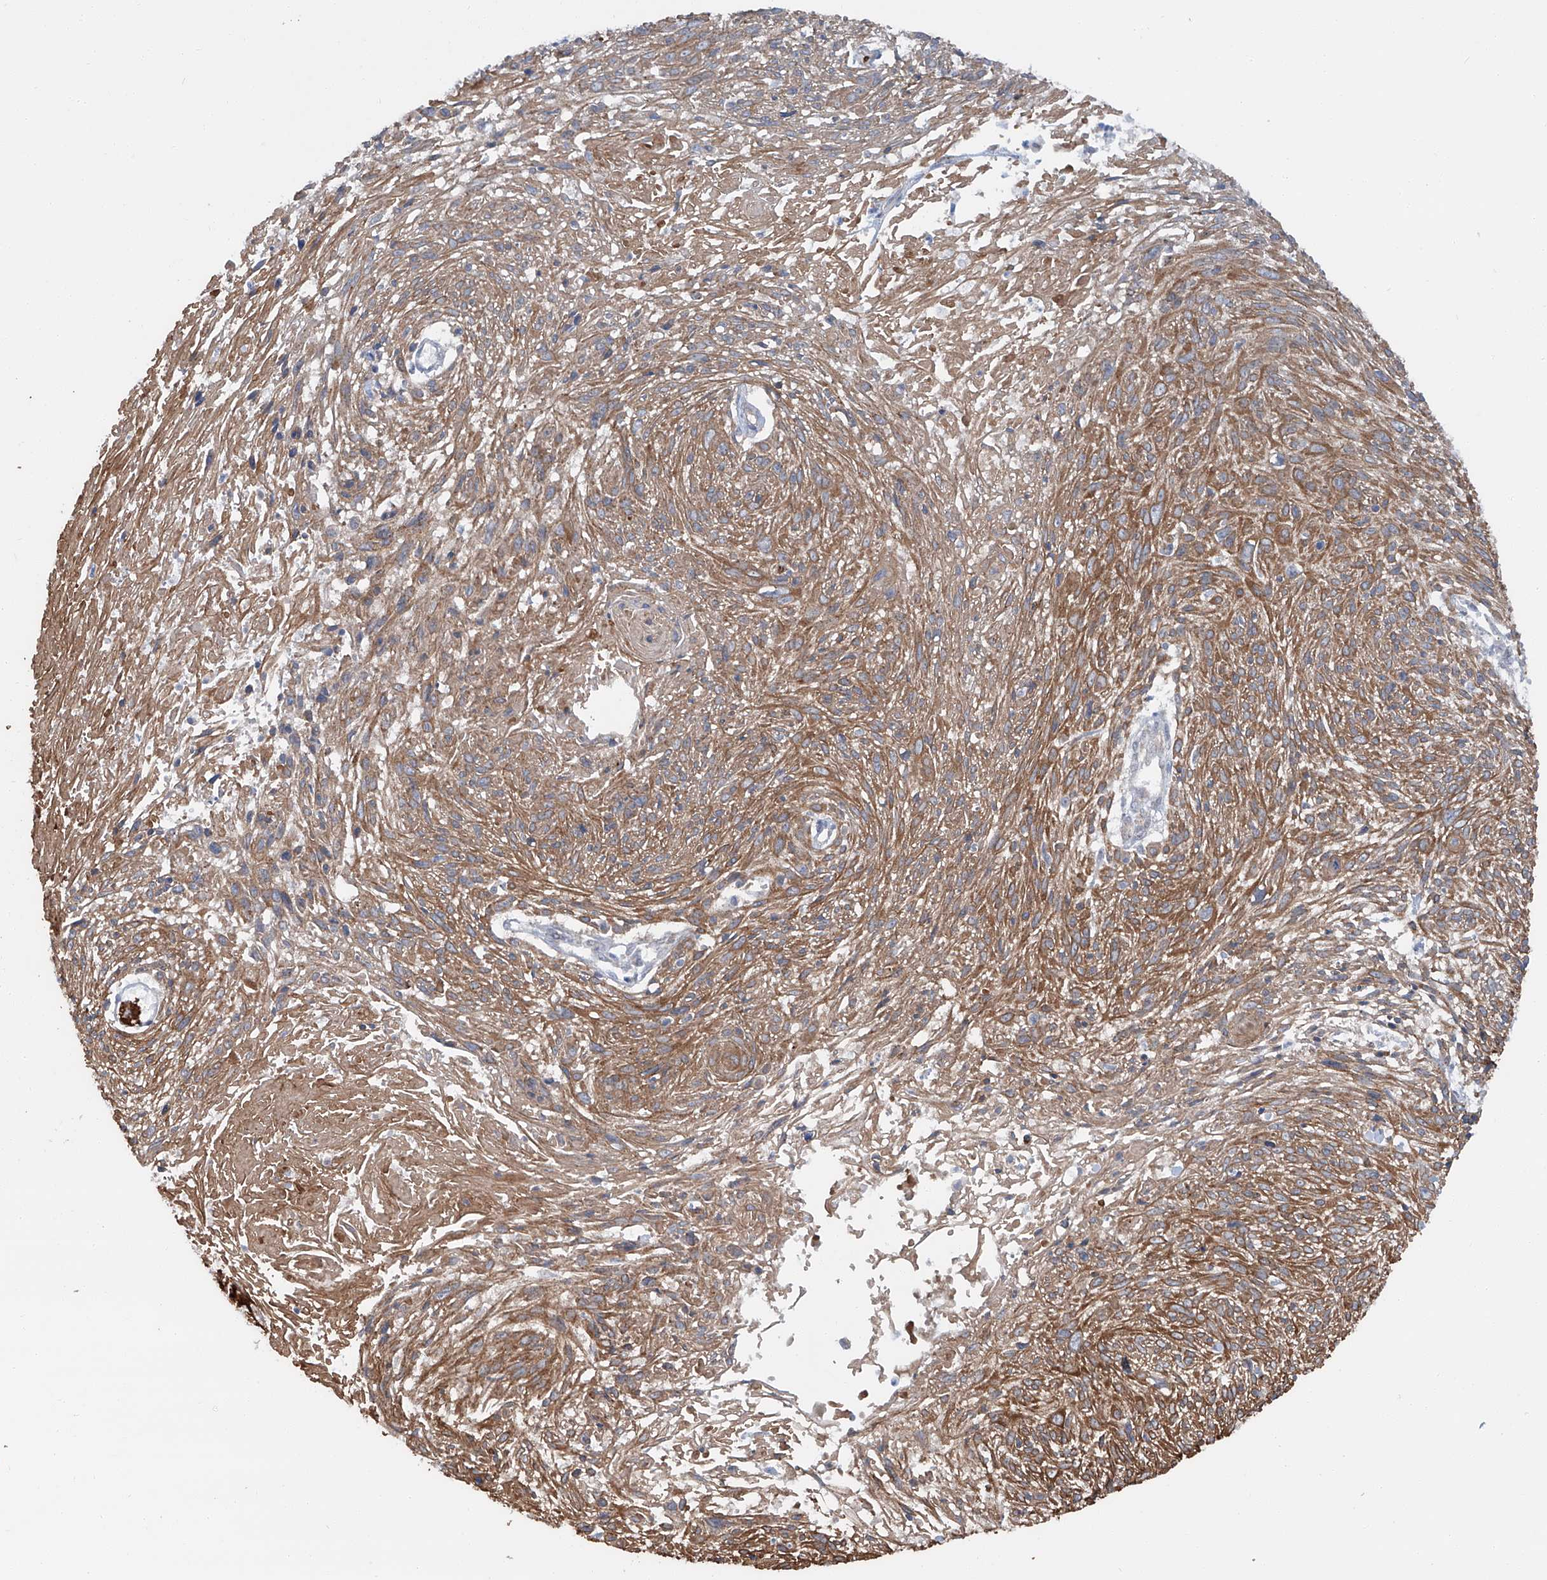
{"staining": {"intensity": "moderate", "quantity": ">75%", "location": "cytoplasmic/membranous"}, "tissue": "cervical cancer", "cell_type": "Tumor cells", "image_type": "cancer", "snomed": [{"axis": "morphology", "description": "Squamous cell carcinoma, NOS"}, {"axis": "topography", "description": "Cervix"}], "caption": "Tumor cells demonstrate moderate cytoplasmic/membranous expression in about >75% of cells in cervical cancer. (DAB = brown stain, brightfield microscopy at high magnification).", "gene": "SIX4", "patient": {"sex": "female", "age": 51}}